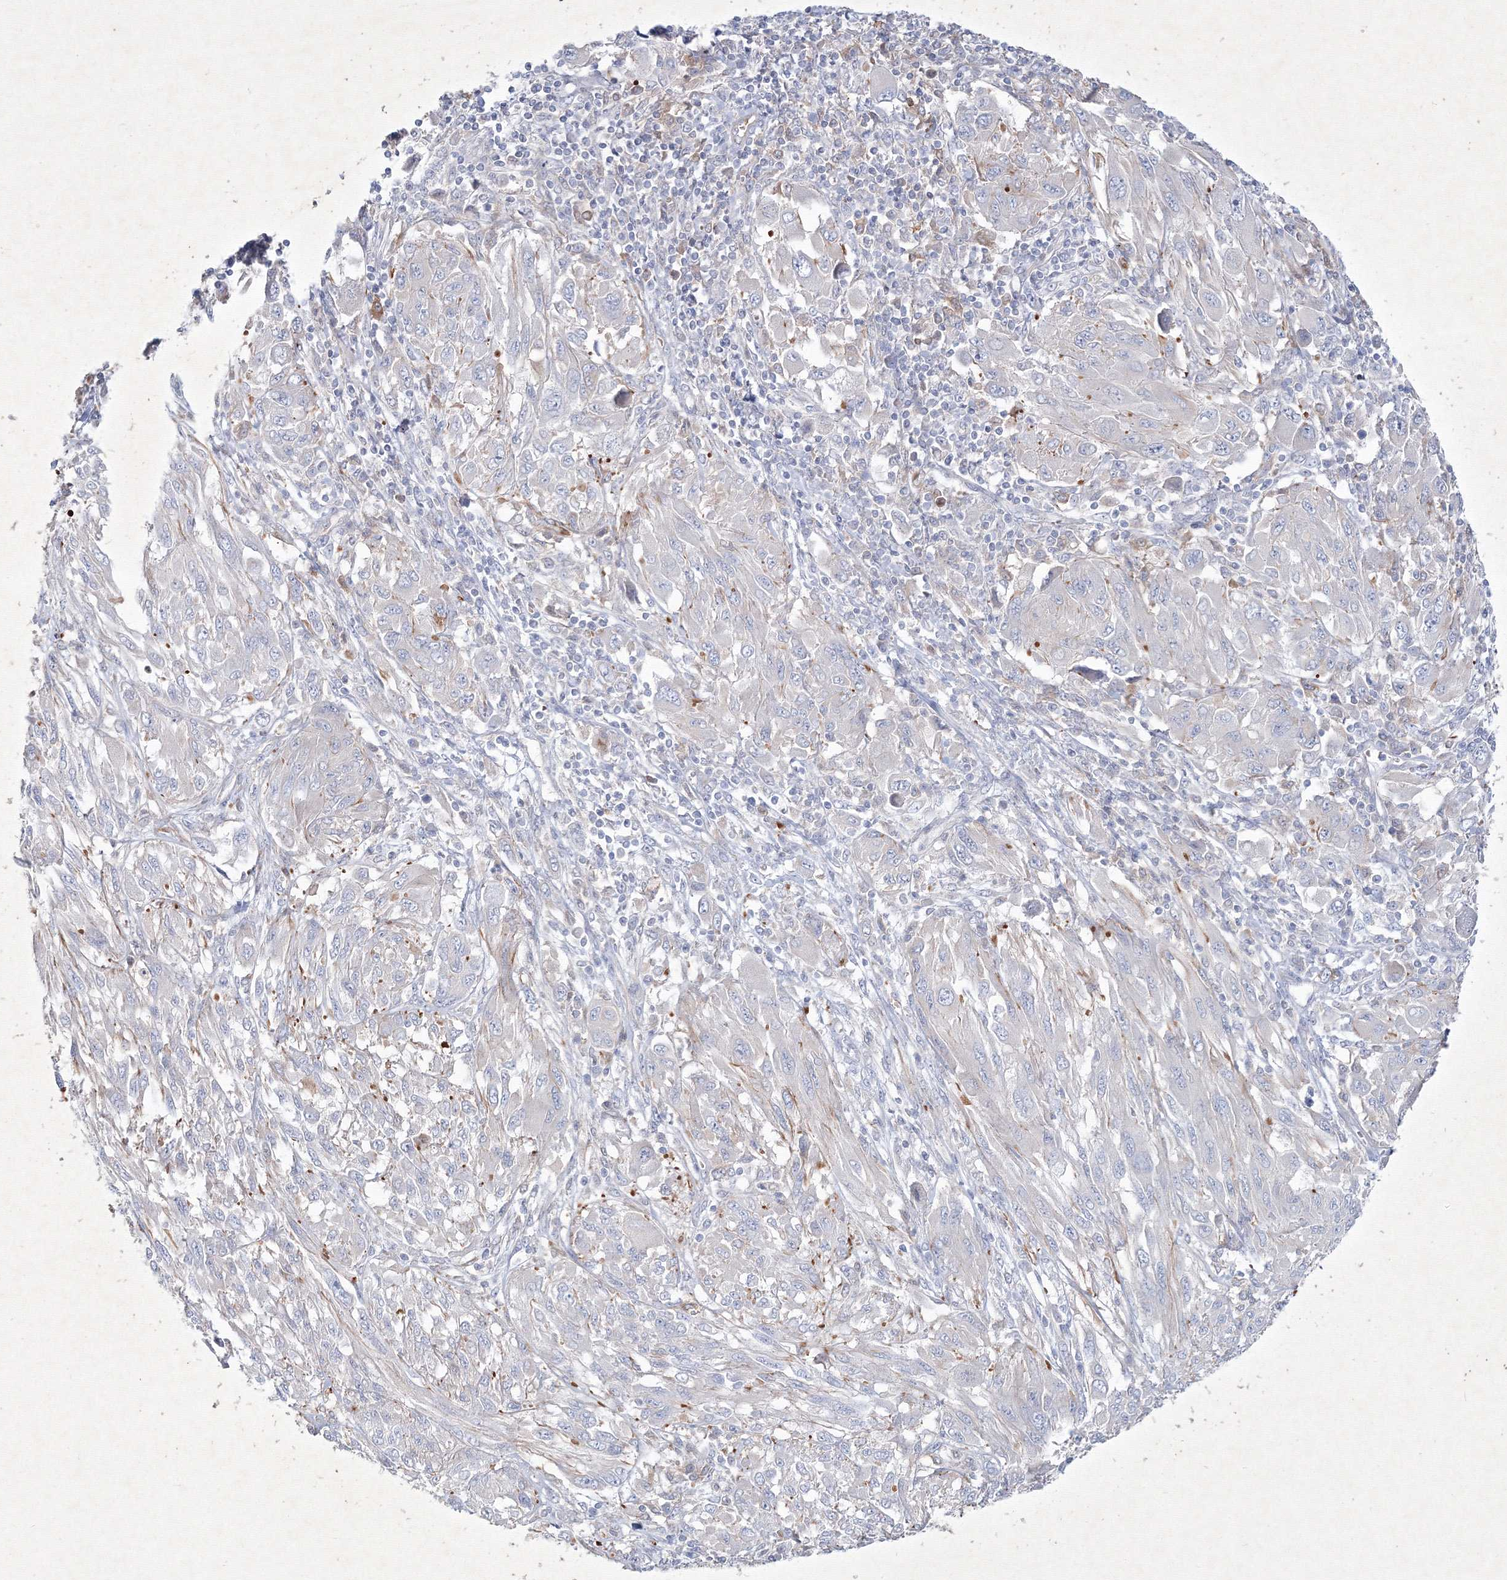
{"staining": {"intensity": "negative", "quantity": "none", "location": "none"}, "tissue": "melanoma", "cell_type": "Tumor cells", "image_type": "cancer", "snomed": [{"axis": "morphology", "description": "Malignant melanoma, NOS"}, {"axis": "topography", "description": "Skin"}], "caption": "Immunohistochemical staining of malignant melanoma reveals no significant expression in tumor cells.", "gene": "CXXC4", "patient": {"sex": "female", "age": 91}}